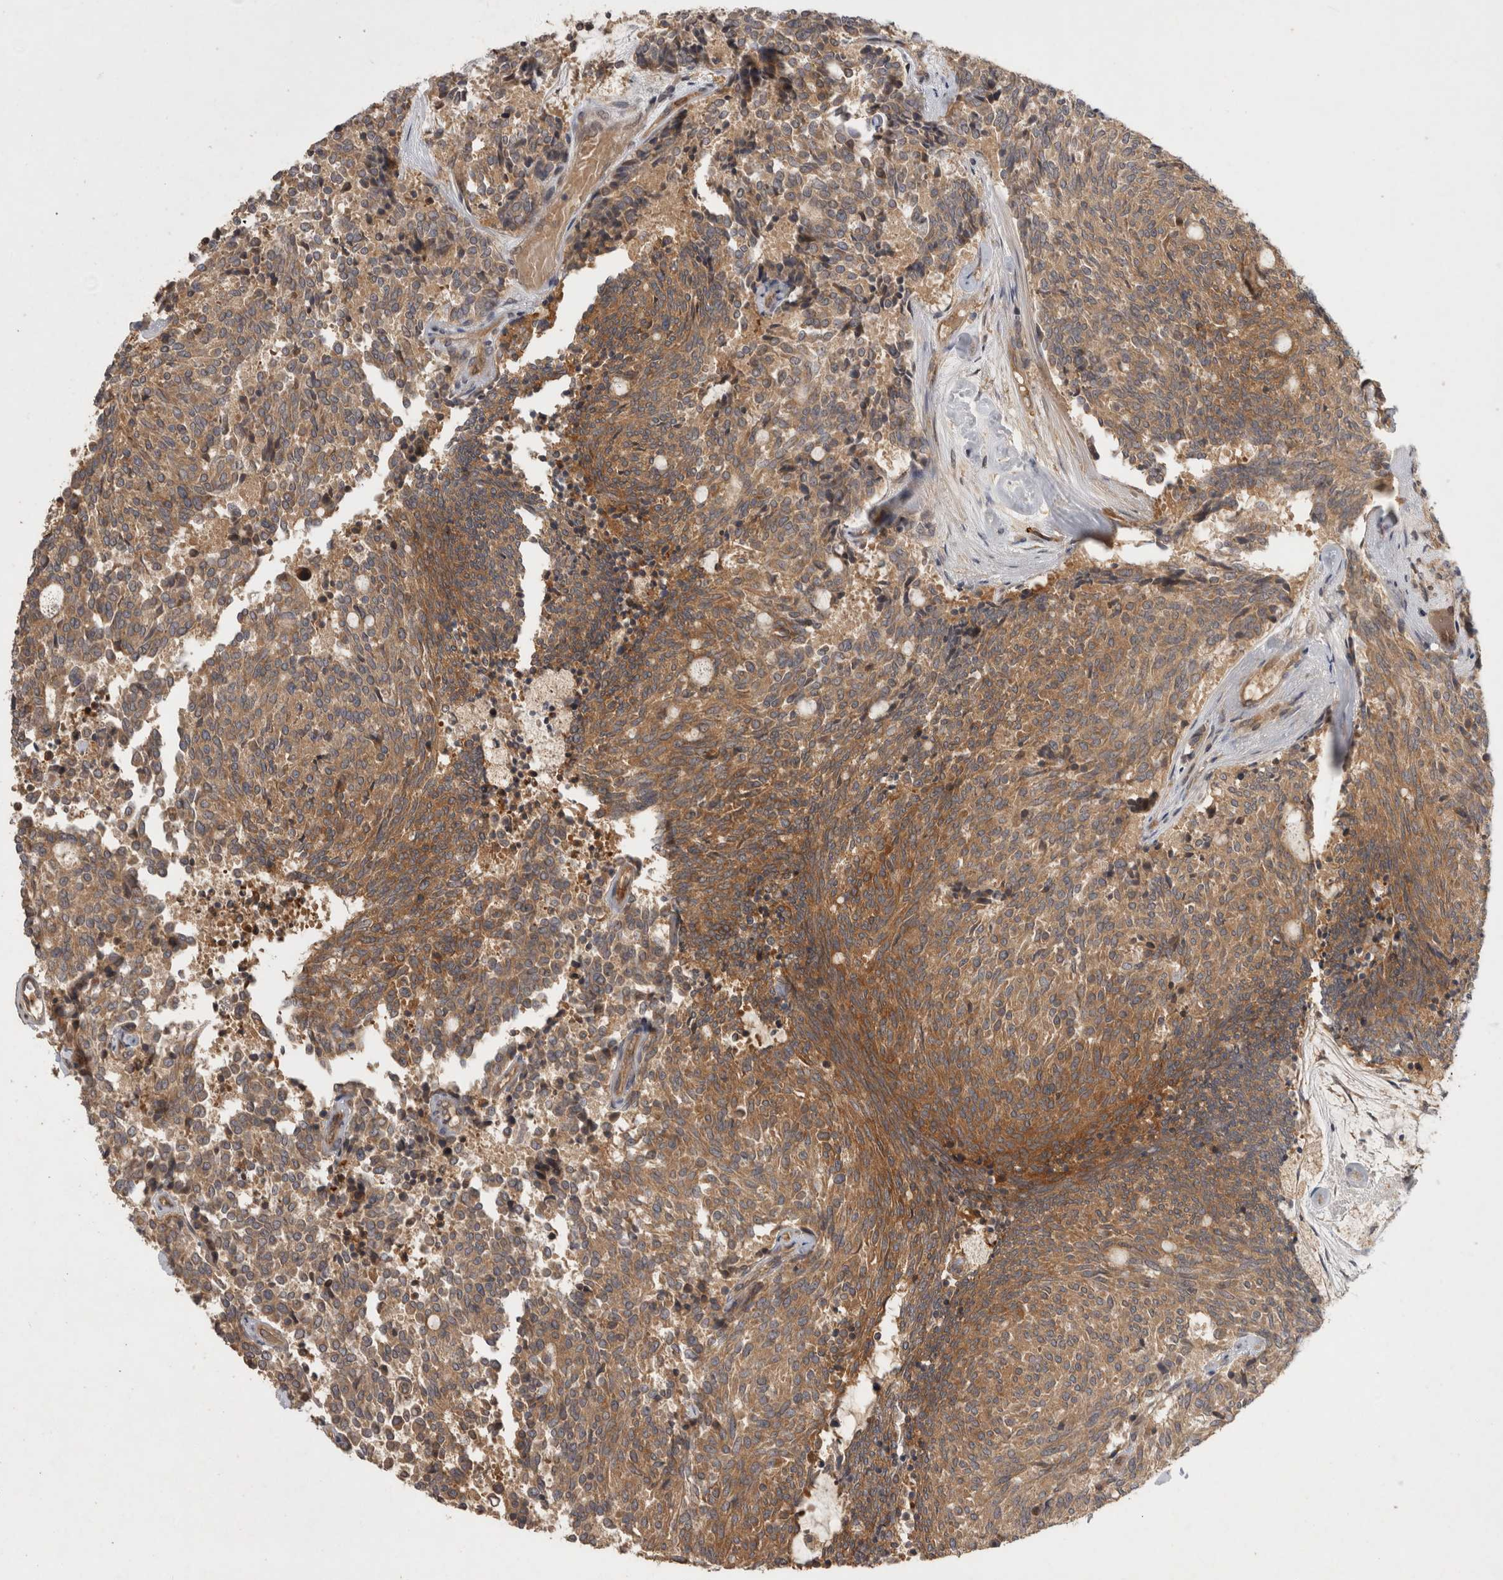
{"staining": {"intensity": "moderate", "quantity": ">75%", "location": "cytoplasmic/membranous"}, "tissue": "carcinoid", "cell_type": "Tumor cells", "image_type": "cancer", "snomed": [{"axis": "morphology", "description": "Carcinoid, malignant, NOS"}, {"axis": "topography", "description": "Pancreas"}], "caption": "High-magnification brightfield microscopy of carcinoid (malignant) stained with DAB (brown) and counterstained with hematoxylin (blue). tumor cells exhibit moderate cytoplasmic/membranous expression is present in about>75% of cells. (DAB IHC with brightfield microscopy, high magnification).", "gene": "VEPH1", "patient": {"sex": "female", "age": 54}}